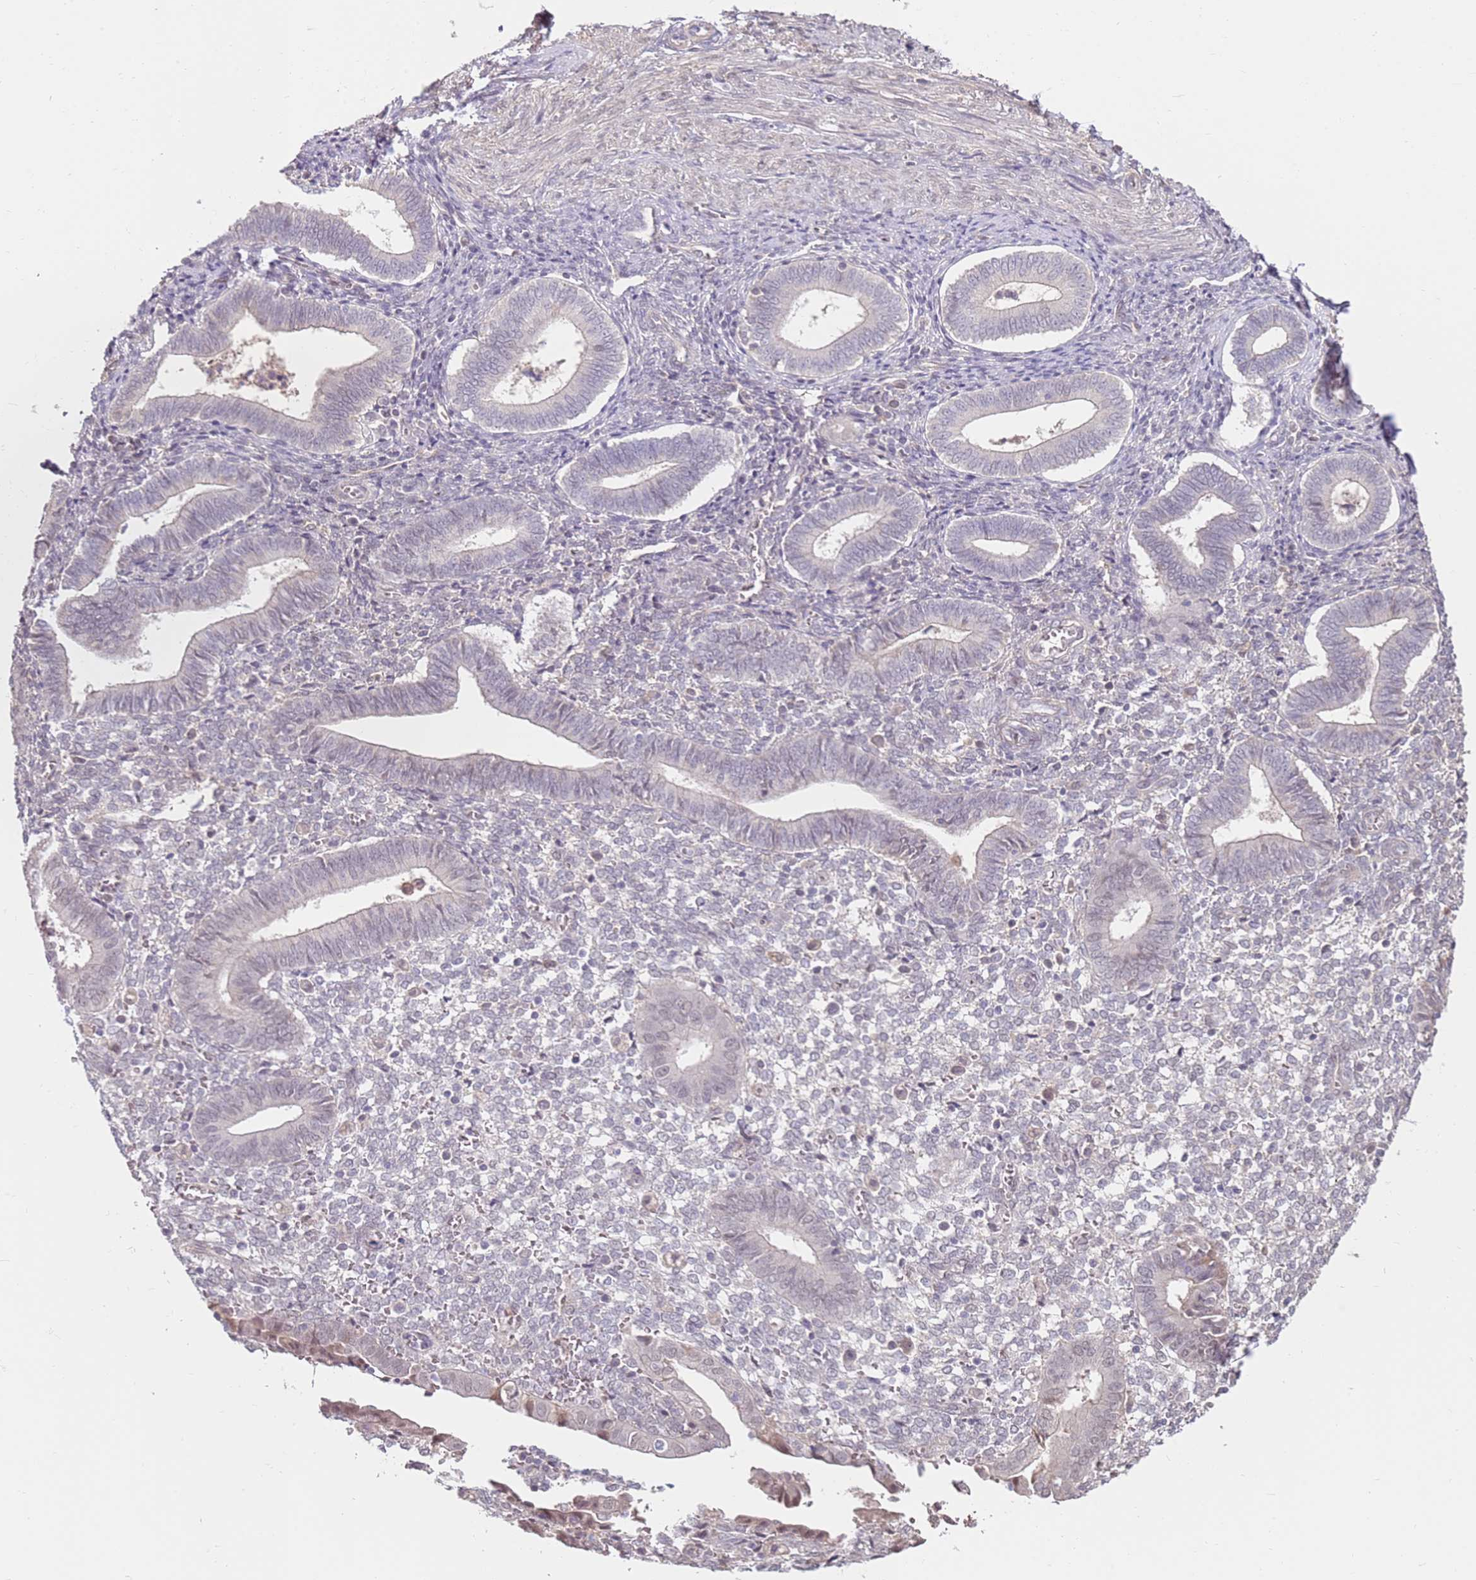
{"staining": {"intensity": "weak", "quantity": "<25%", "location": "cytoplasmic/membranous"}, "tissue": "endometrium", "cell_type": "Cells in endometrial stroma", "image_type": "normal", "snomed": [{"axis": "morphology", "description": "Normal tissue, NOS"}, {"axis": "topography", "description": "Other"}, {"axis": "topography", "description": "Endometrium"}], "caption": "Cells in endometrial stroma are negative for brown protein staining in normal endometrium. (Stains: DAB IHC with hematoxylin counter stain, Microscopy: brightfield microscopy at high magnification).", "gene": "WDR93", "patient": {"sex": "female", "age": 44}}